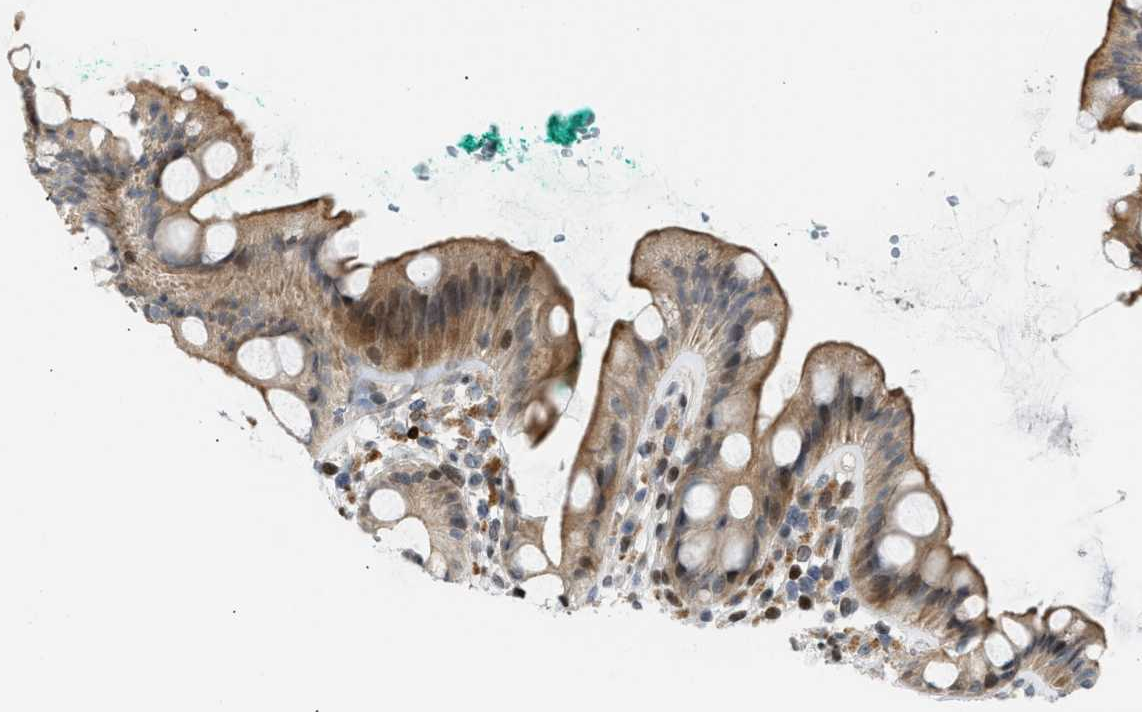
{"staining": {"intensity": "moderate", "quantity": "25%-75%", "location": "cytoplasmic/membranous,nuclear"}, "tissue": "rectum", "cell_type": "Glandular cells", "image_type": "normal", "snomed": [{"axis": "morphology", "description": "Normal tissue, NOS"}, {"axis": "topography", "description": "Rectum"}], "caption": "Brown immunohistochemical staining in benign human rectum shows moderate cytoplasmic/membranous,nuclear staining in approximately 25%-75% of glandular cells.", "gene": "NPS", "patient": {"sex": "female", "age": 65}}